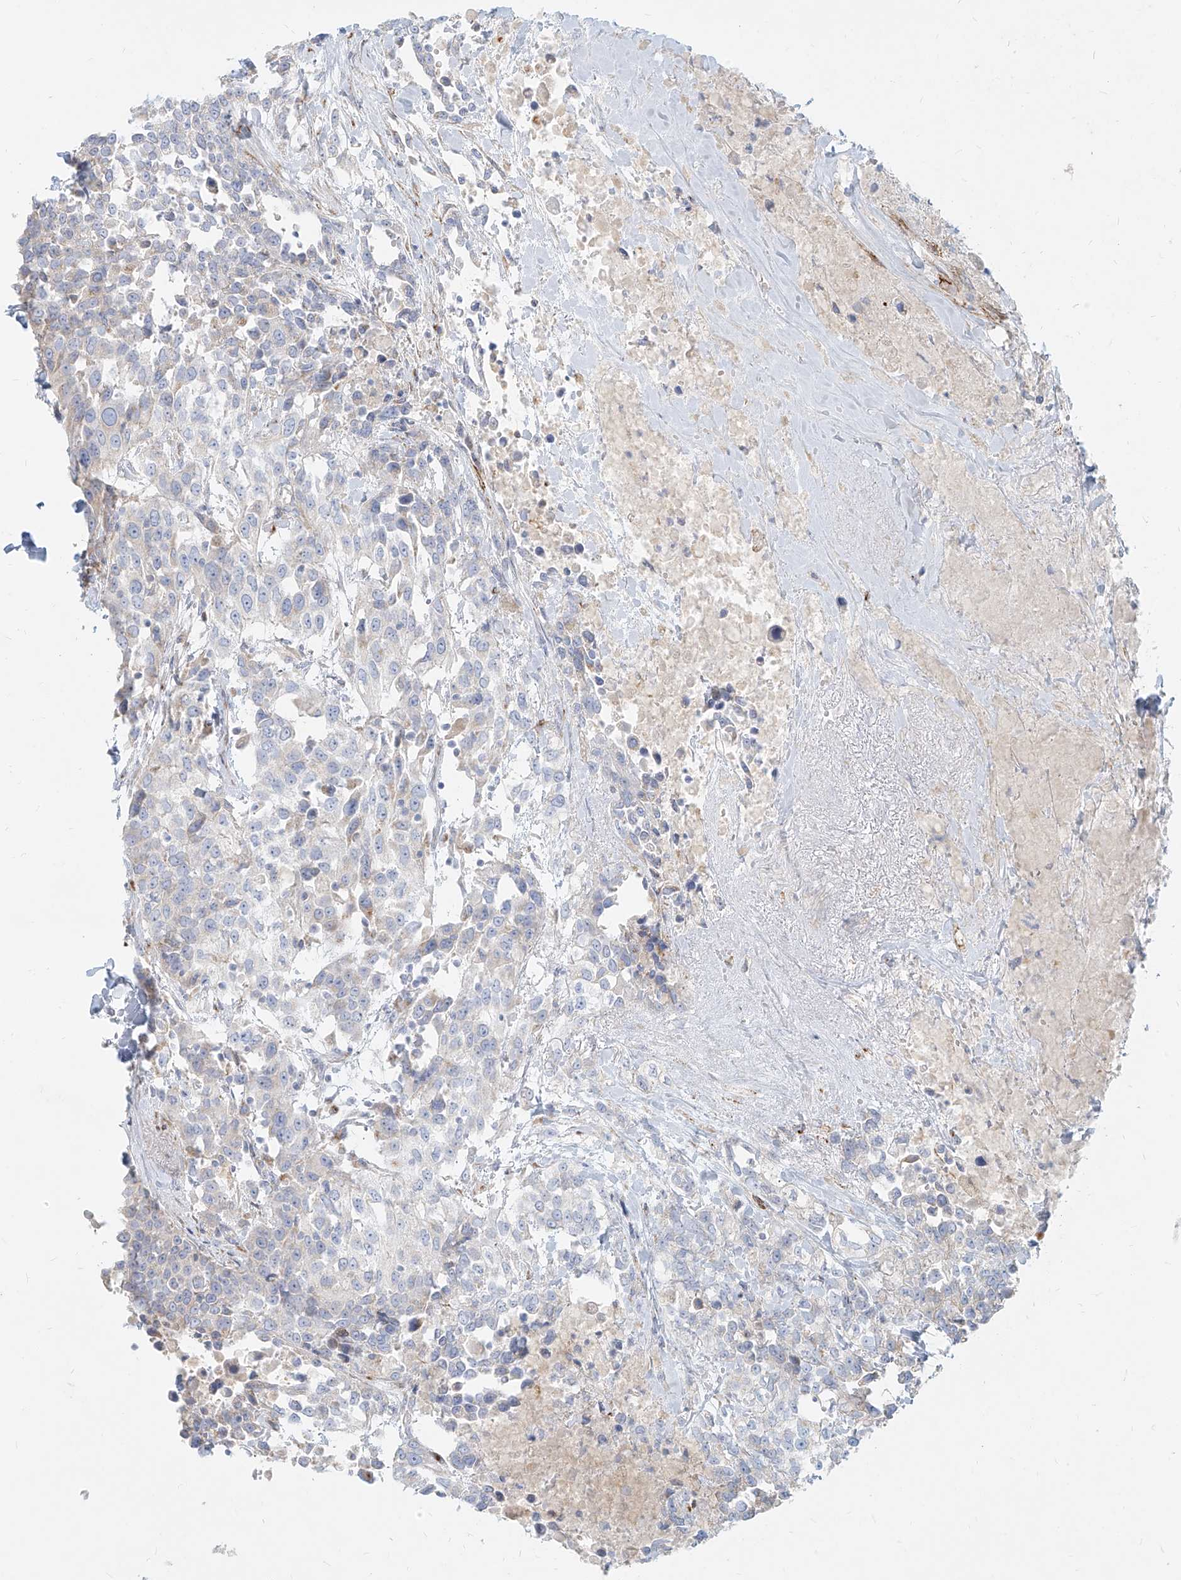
{"staining": {"intensity": "negative", "quantity": "none", "location": "none"}, "tissue": "urothelial cancer", "cell_type": "Tumor cells", "image_type": "cancer", "snomed": [{"axis": "morphology", "description": "Urothelial carcinoma, High grade"}, {"axis": "topography", "description": "Urinary bladder"}], "caption": "Urothelial cancer stained for a protein using immunohistochemistry reveals no positivity tumor cells.", "gene": "MTX2", "patient": {"sex": "female", "age": 80}}